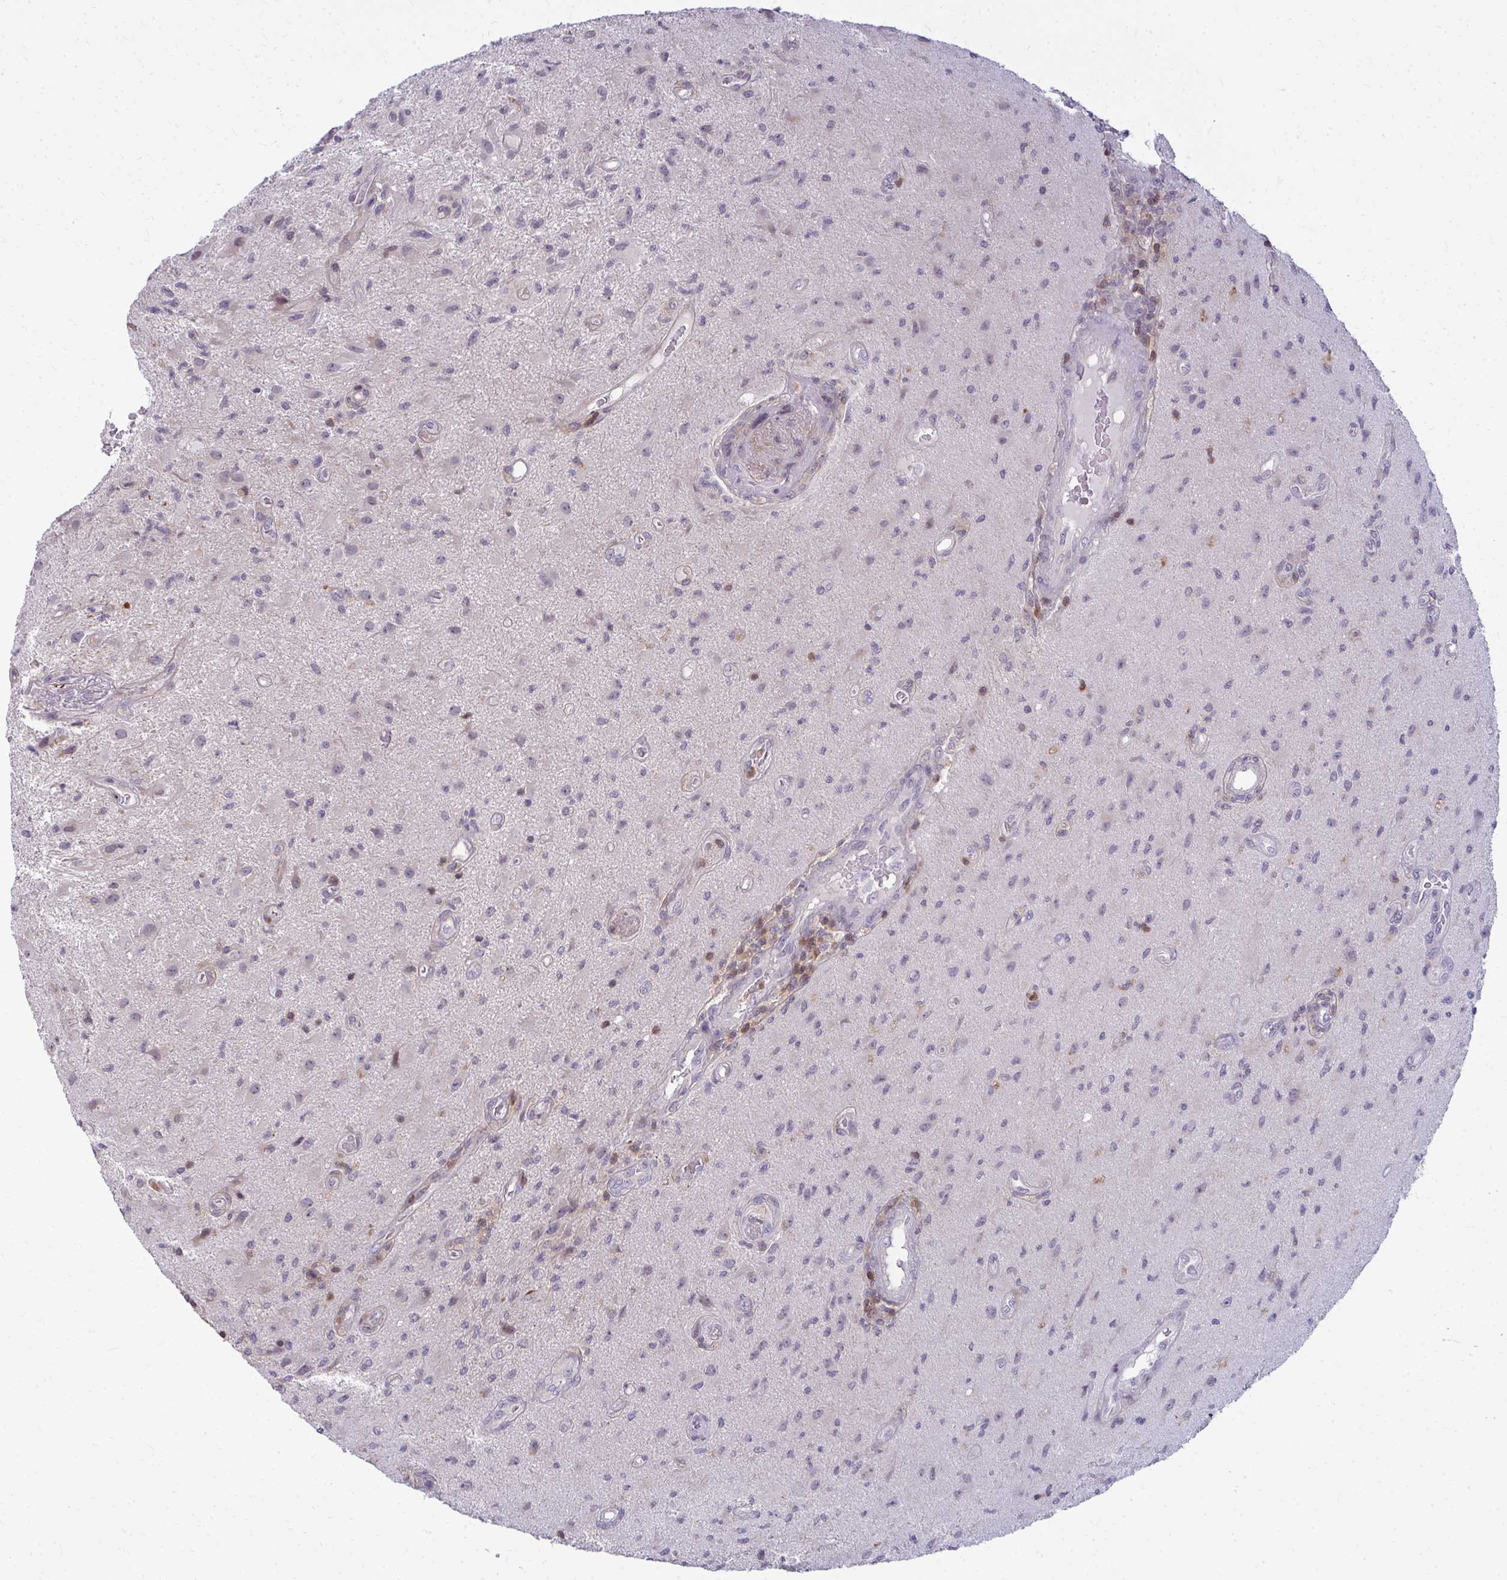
{"staining": {"intensity": "negative", "quantity": "none", "location": "none"}, "tissue": "glioma", "cell_type": "Tumor cells", "image_type": "cancer", "snomed": [{"axis": "morphology", "description": "Glioma, malignant, High grade"}, {"axis": "topography", "description": "Brain"}], "caption": "An IHC micrograph of glioma is shown. There is no staining in tumor cells of glioma.", "gene": "AP5M1", "patient": {"sex": "male", "age": 67}}